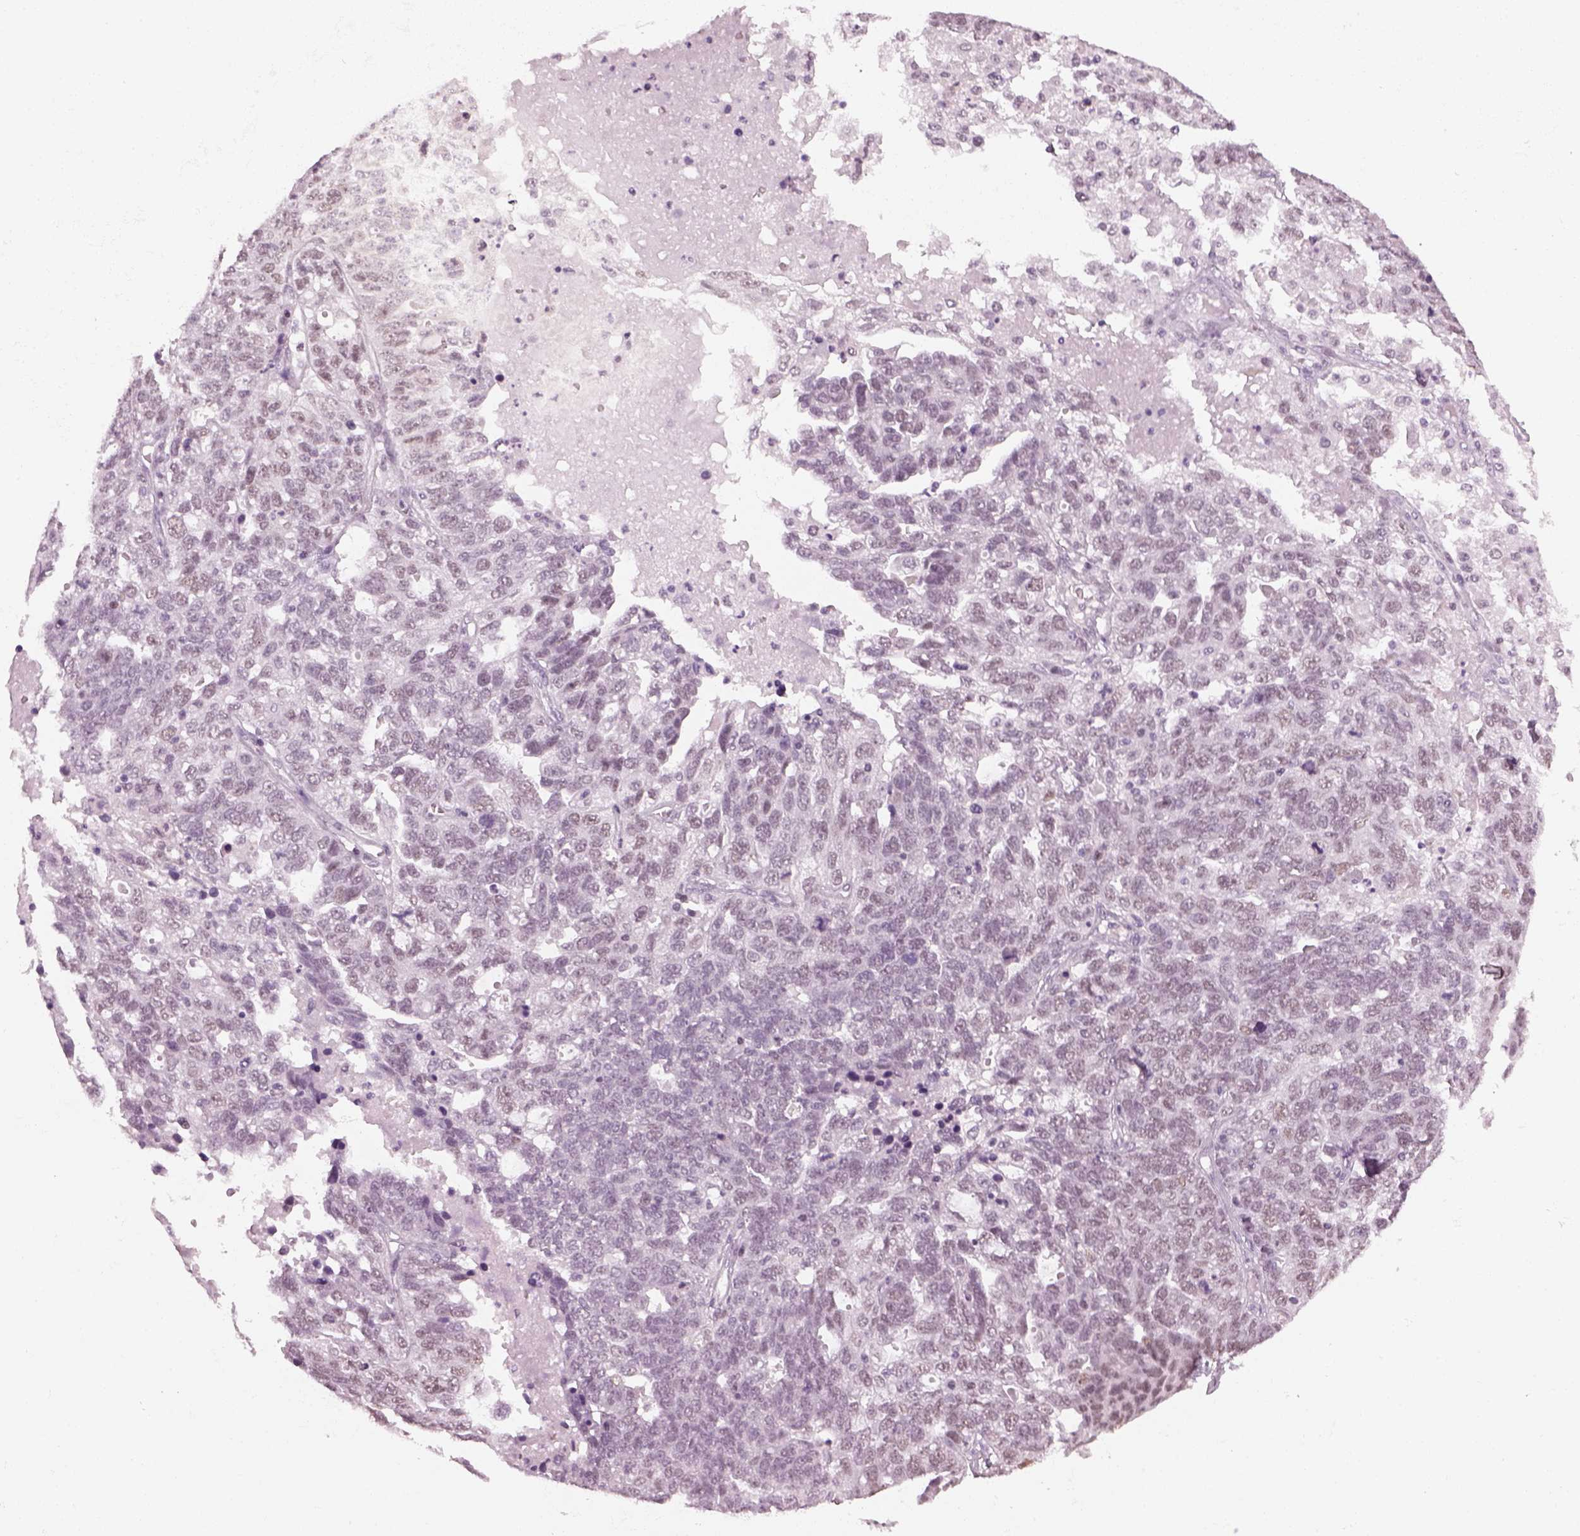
{"staining": {"intensity": "weak", "quantity": "<25%", "location": "nuclear"}, "tissue": "ovarian cancer", "cell_type": "Tumor cells", "image_type": "cancer", "snomed": [{"axis": "morphology", "description": "Cystadenocarcinoma, serous, NOS"}, {"axis": "topography", "description": "Ovary"}], "caption": "This is an IHC photomicrograph of human ovarian serous cystadenocarcinoma. There is no staining in tumor cells.", "gene": "KCNG2", "patient": {"sex": "female", "age": 71}}